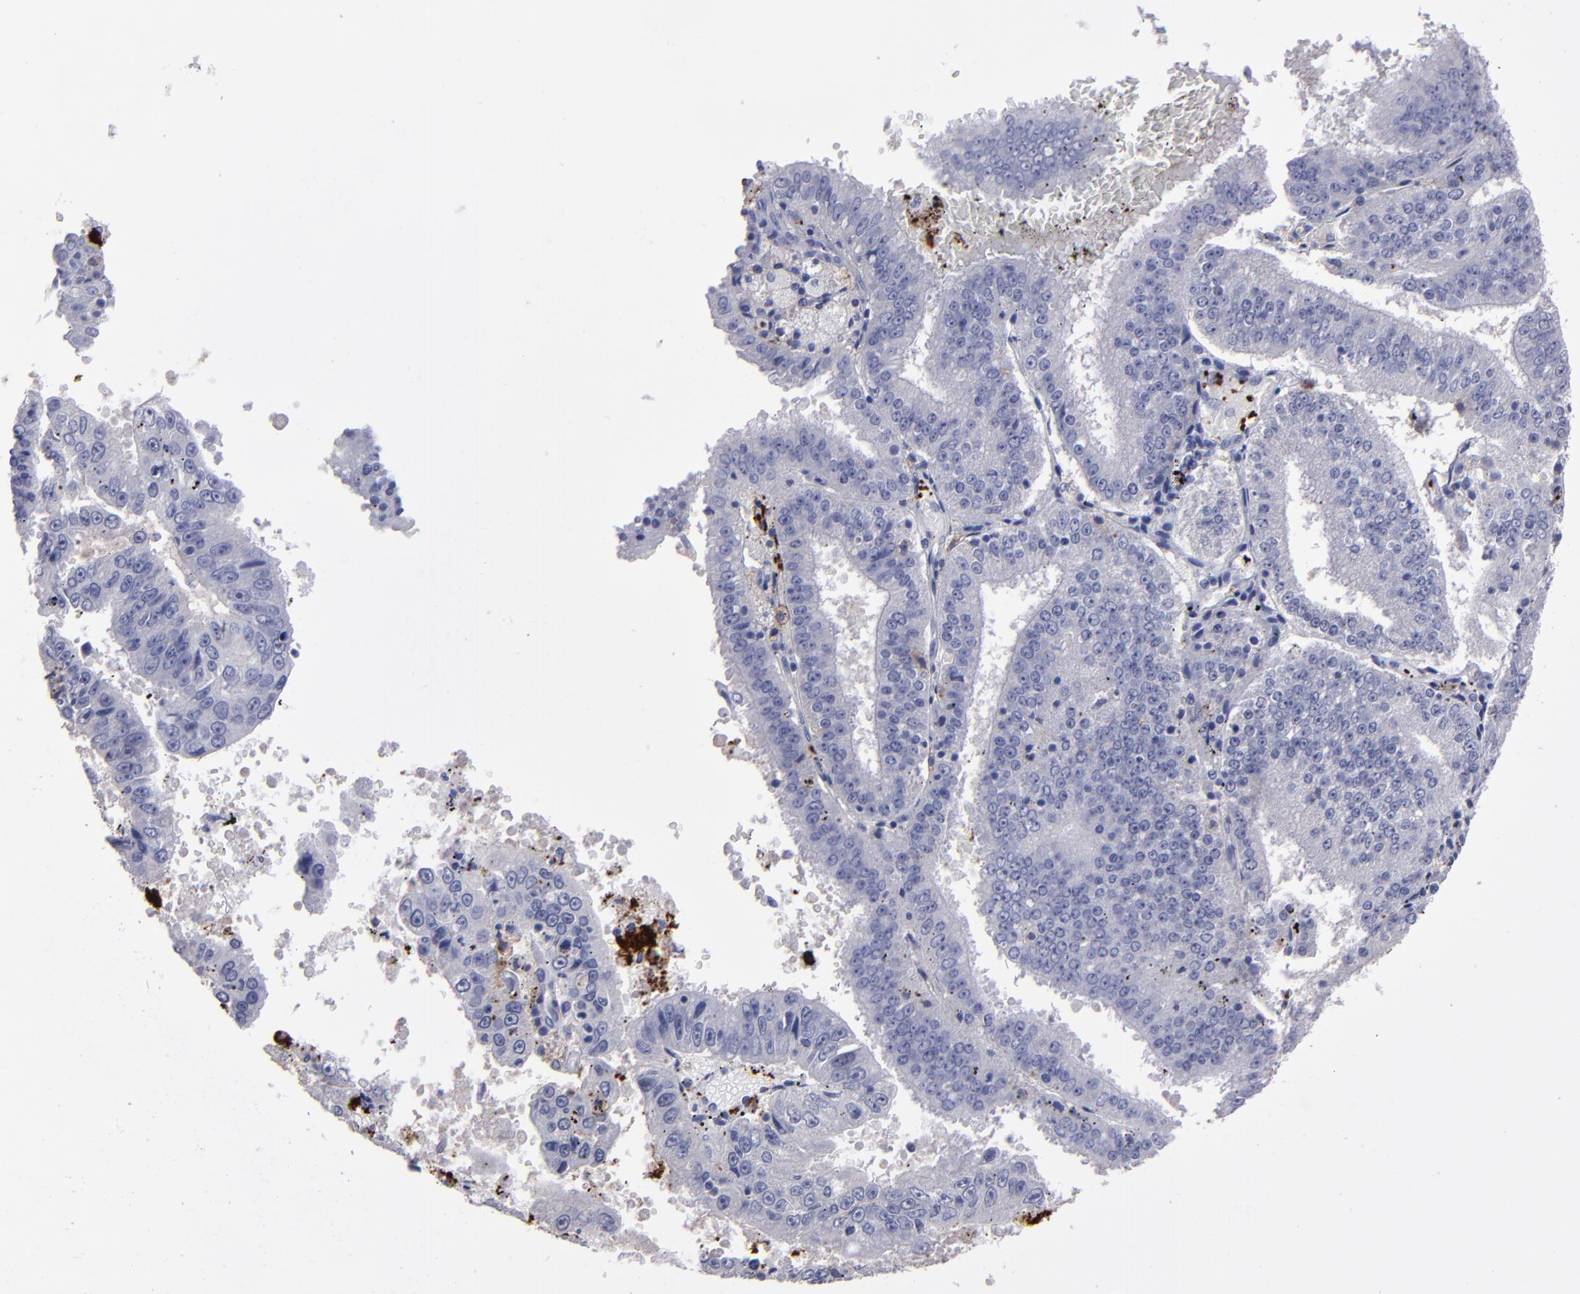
{"staining": {"intensity": "negative", "quantity": "none", "location": "none"}, "tissue": "endometrial cancer", "cell_type": "Tumor cells", "image_type": "cancer", "snomed": [{"axis": "morphology", "description": "Adenocarcinoma, NOS"}, {"axis": "topography", "description": "Endometrium"}], "caption": "Immunohistochemistry histopathology image of endometrial cancer stained for a protein (brown), which reveals no expression in tumor cells.", "gene": "CD36", "patient": {"sex": "female", "age": 66}}